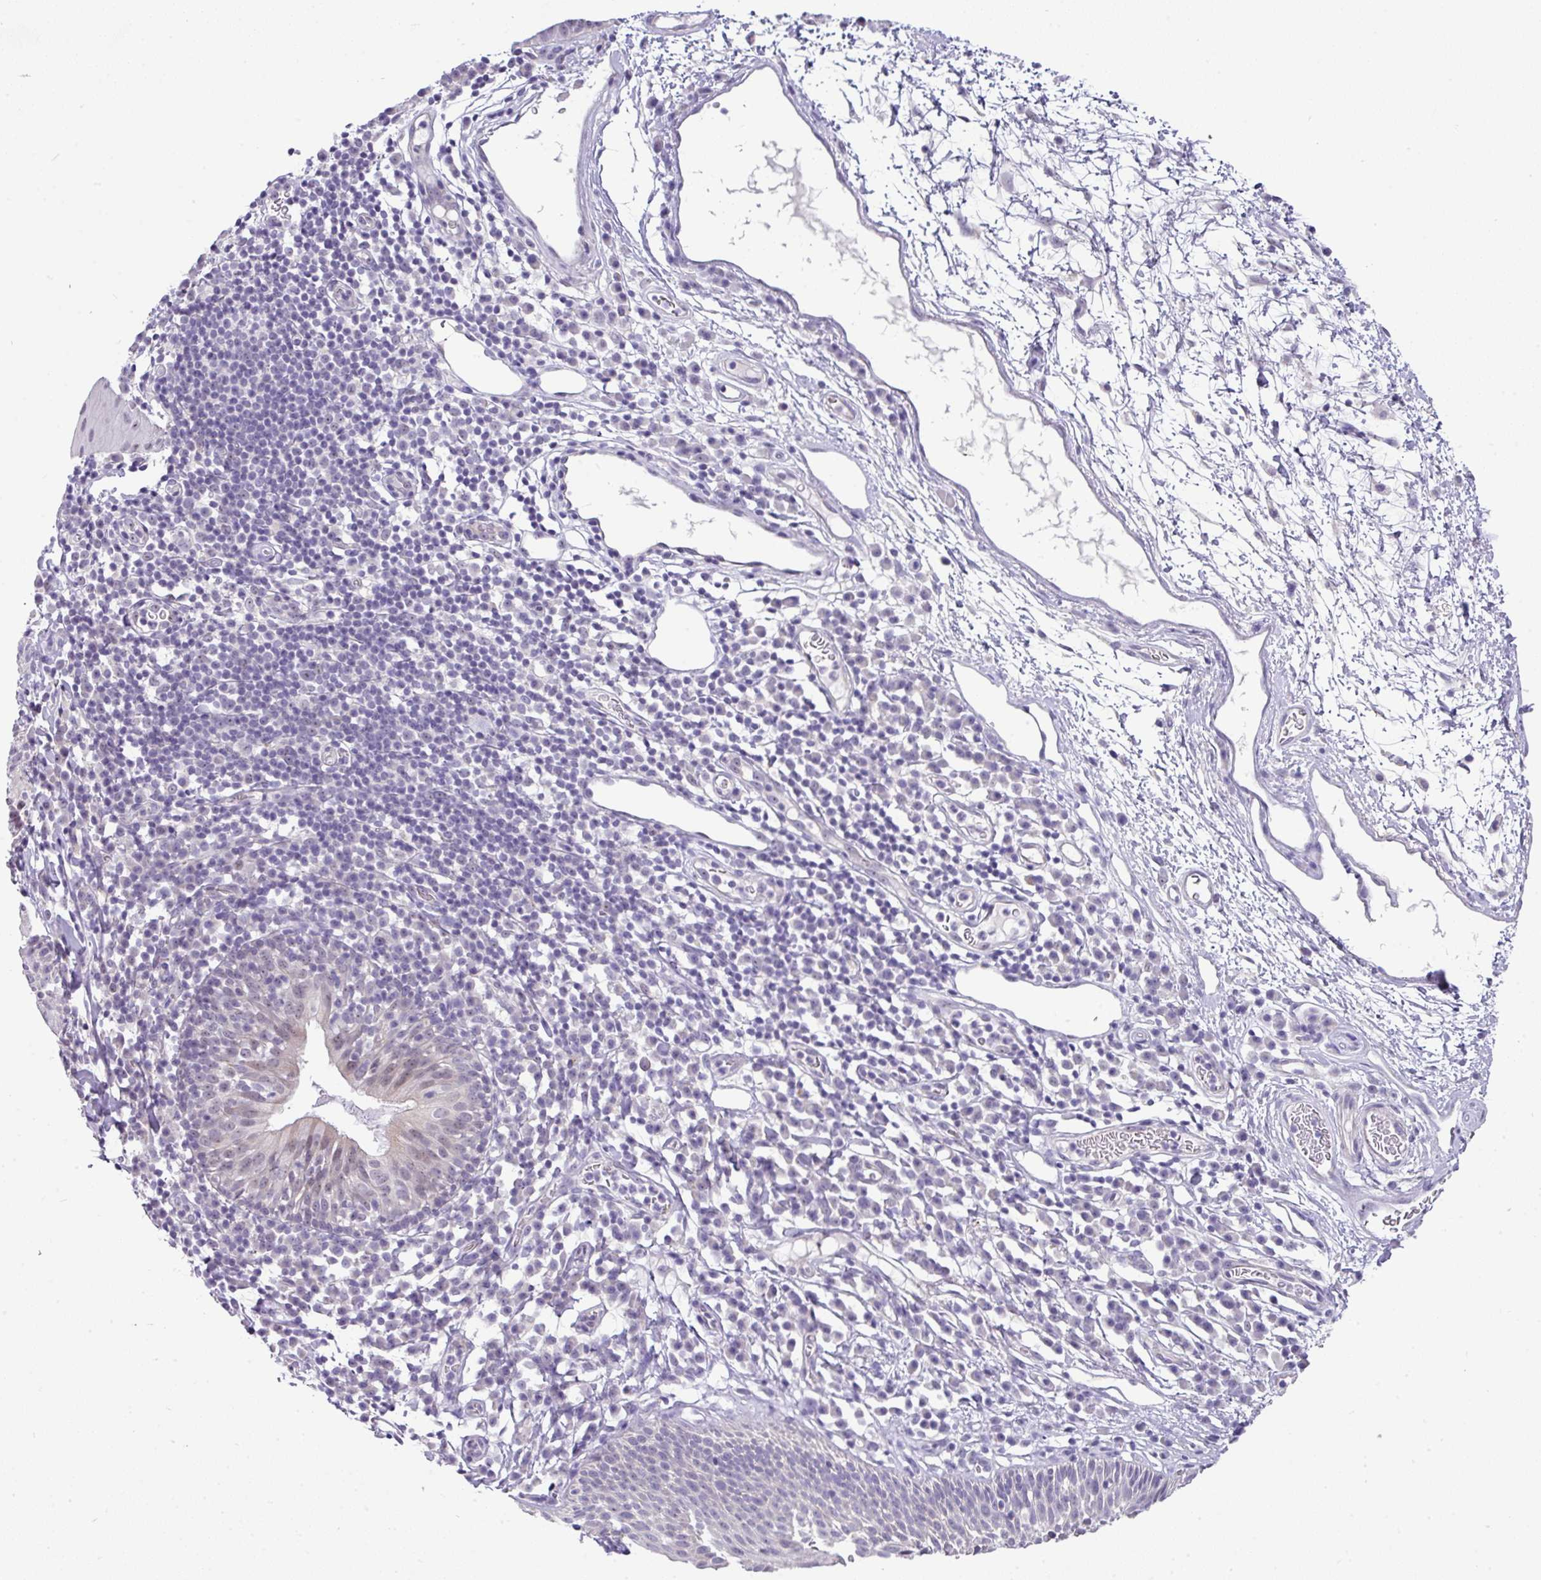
{"staining": {"intensity": "weak", "quantity": "<25%", "location": "nuclear"}, "tissue": "nasopharynx", "cell_type": "Respiratory epithelial cells", "image_type": "normal", "snomed": [{"axis": "morphology", "description": "Normal tissue, NOS"}, {"axis": "topography", "description": "Lymph node"}, {"axis": "topography", "description": "Cartilage tissue"}, {"axis": "topography", "description": "Nasopharynx"}], "caption": "The photomicrograph exhibits no staining of respiratory epithelial cells in normal nasopharynx. The staining was performed using DAB (3,3'-diaminobenzidine) to visualize the protein expression in brown, while the nuclei were stained in blue with hematoxylin (Magnification: 20x).", "gene": "GCG", "patient": {"sex": "male", "age": 63}}